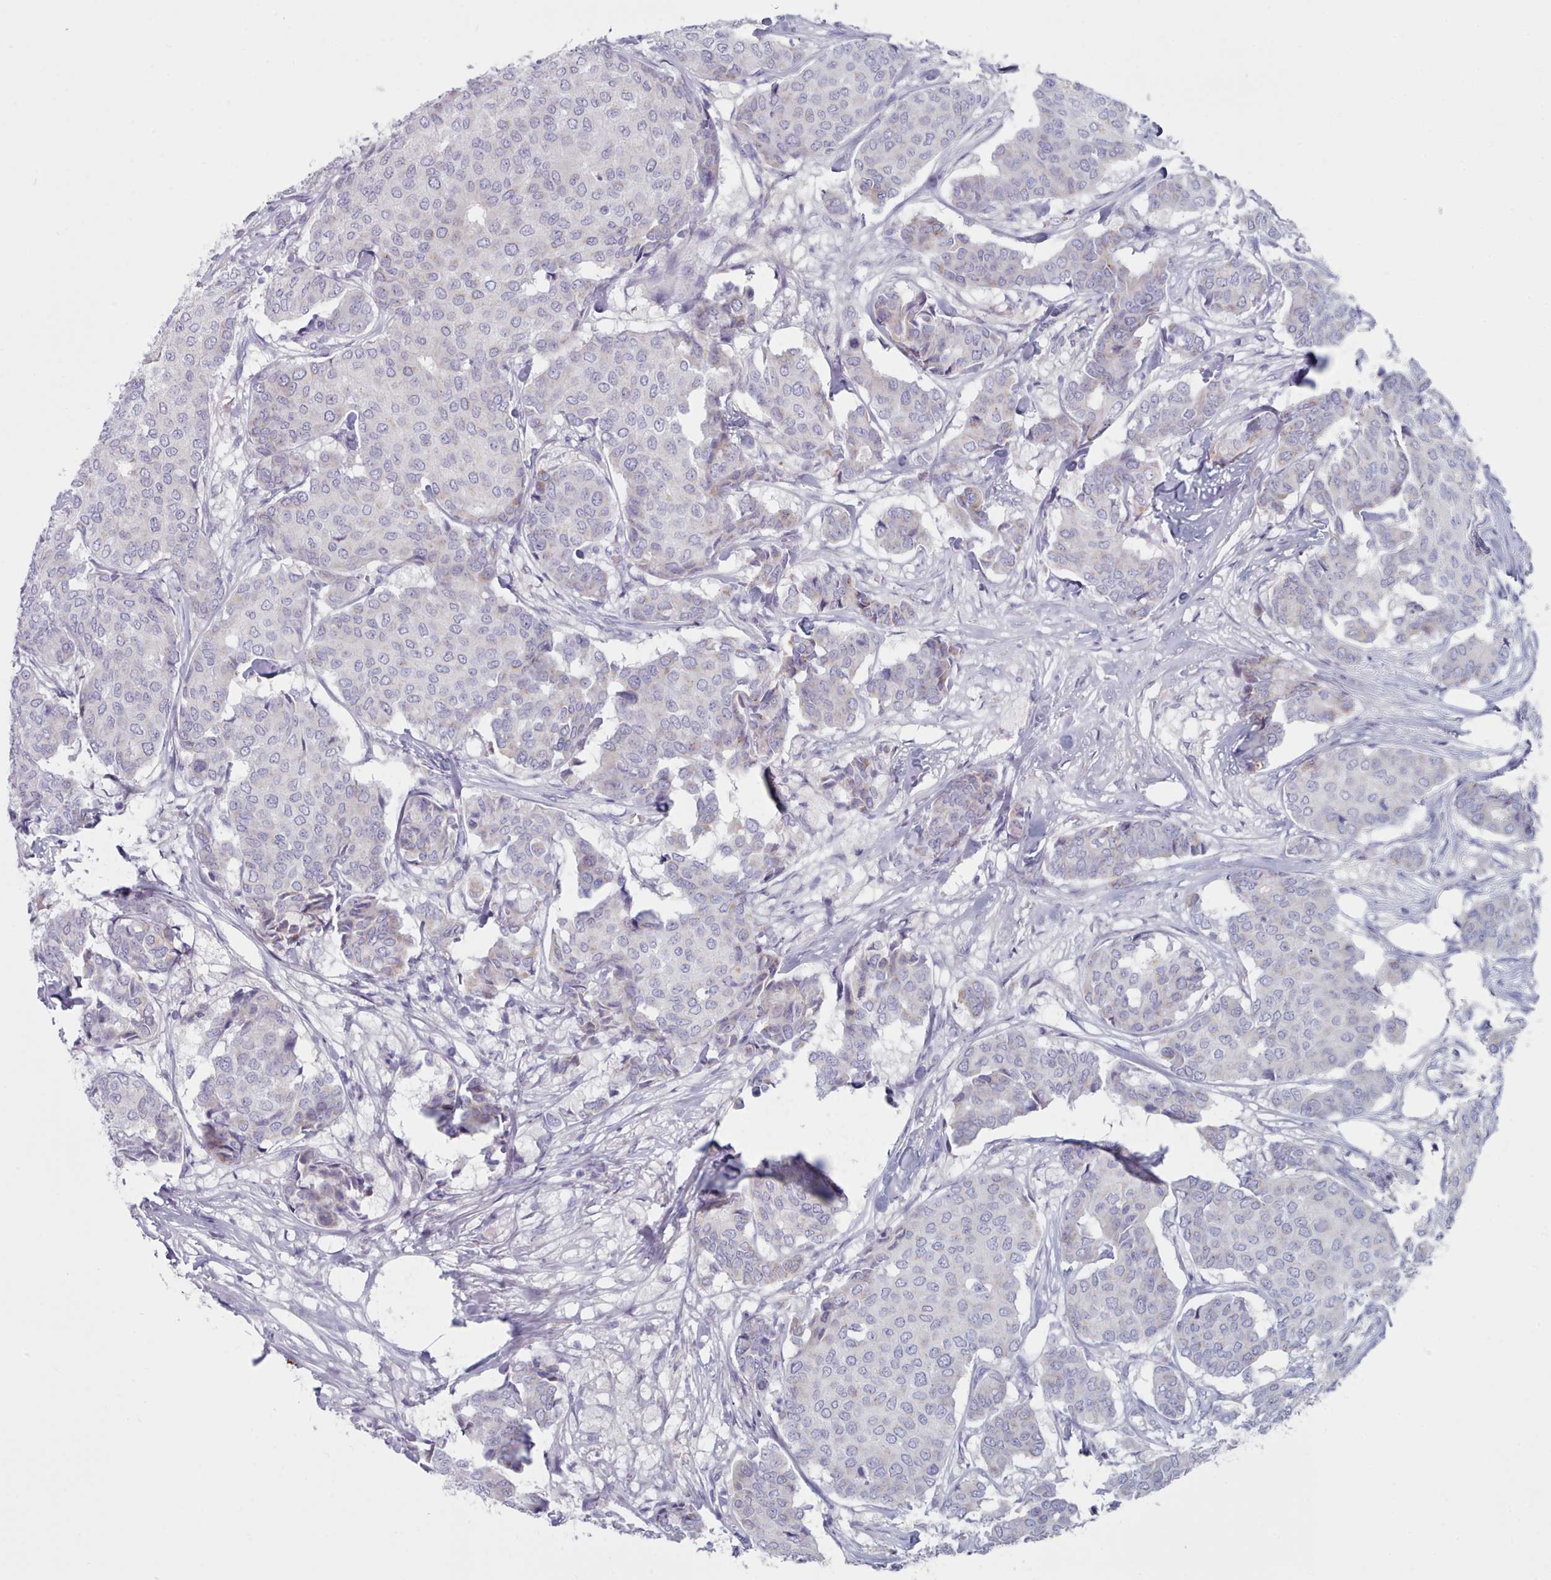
{"staining": {"intensity": "negative", "quantity": "none", "location": "none"}, "tissue": "breast cancer", "cell_type": "Tumor cells", "image_type": "cancer", "snomed": [{"axis": "morphology", "description": "Duct carcinoma"}, {"axis": "topography", "description": "Breast"}], "caption": "DAB (3,3'-diaminobenzidine) immunohistochemical staining of human breast infiltrating ductal carcinoma demonstrates no significant staining in tumor cells.", "gene": "HAO1", "patient": {"sex": "female", "age": 75}}